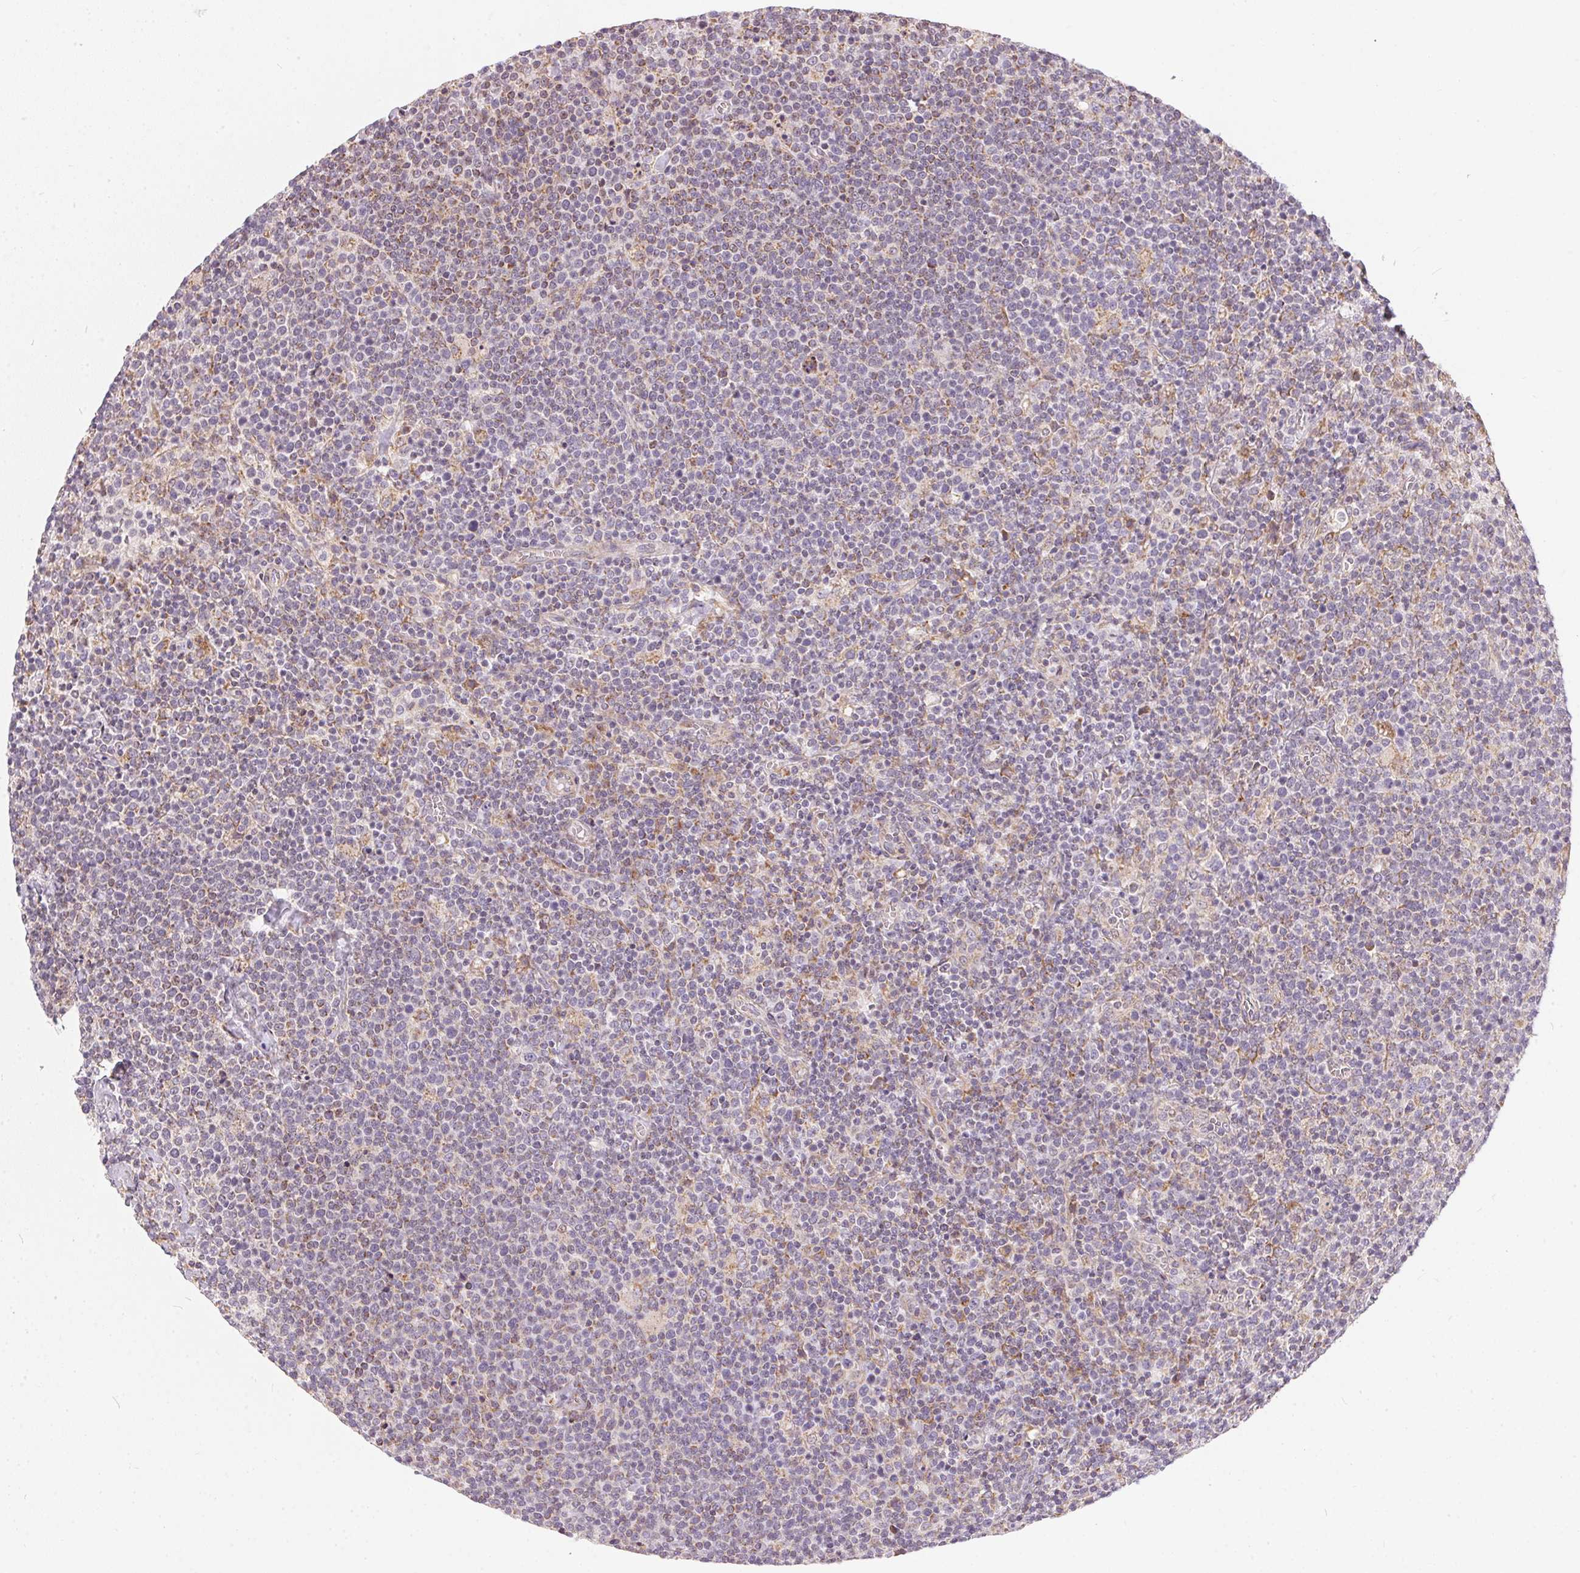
{"staining": {"intensity": "weak", "quantity": "<25%", "location": "cytoplasmic/membranous"}, "tissue": "lymphoma", "cell_type": "Tumor cells", "image_type": "cancer", "snomed": [{"axis": "morphology", "description": "Malignant lymphoma, non-Hodgkin's type, High grade"}, {"axis": "topography", "description": "Lymph node"}], "caption": "Tumor cells show no significant positivity in high-grade malignant lymphoma, non-Hodgkin's type.", "gene": "VWA5B2", "patient": {"sex": "male", "age": 61}}